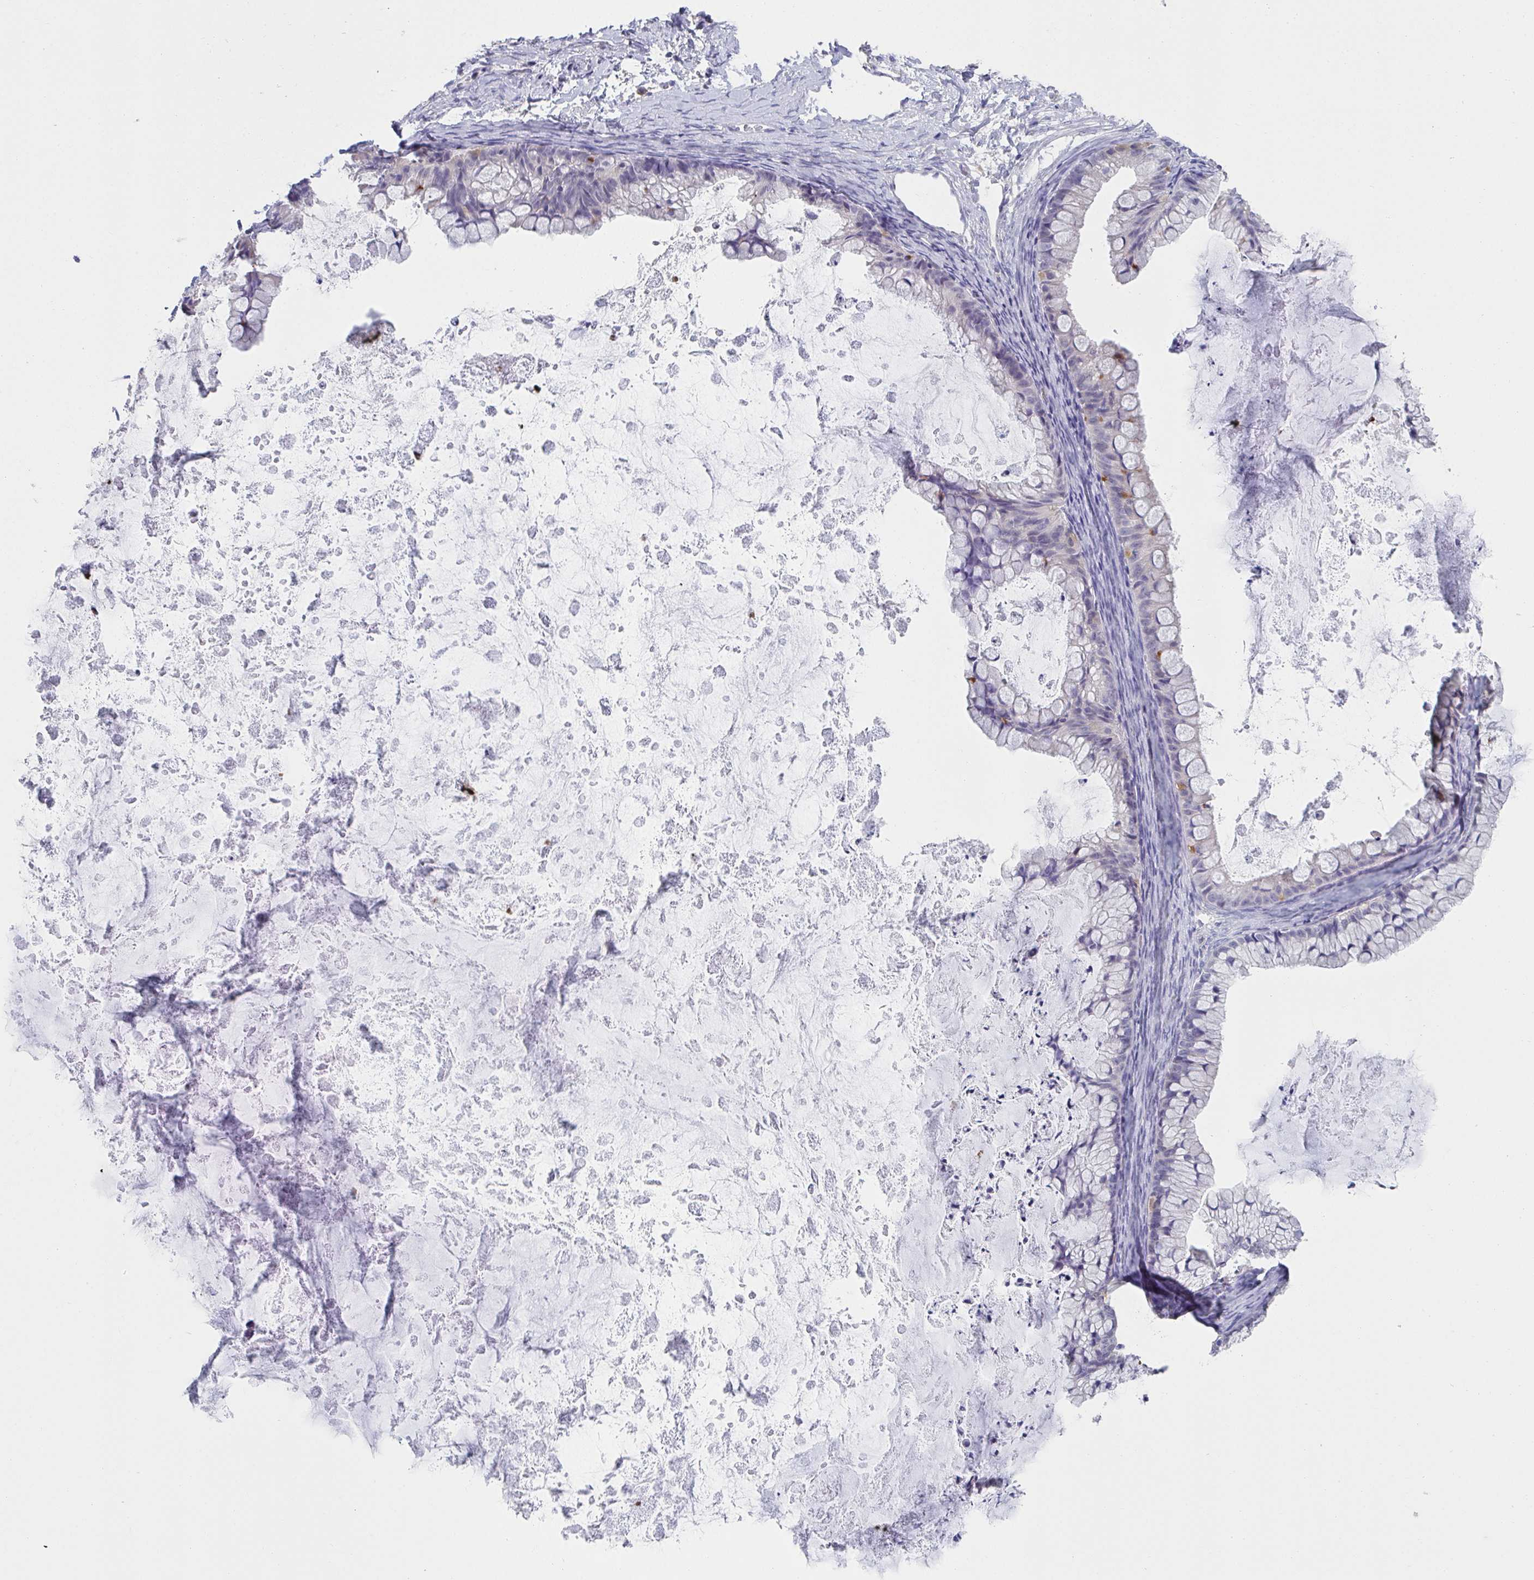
{"staining": {"intensity": "negative", "quantity": "none", "location": "none"}, "tissue": "ovarian cancer", "cell_type": "Tumor cells", "image_type": "cancer", "snomed": [{"axis": "morphology", "description": "Cystadenocarcinoma, mucinous, NOS"}, {"axis": "topography", "description": "Ovary"}], "caption": "Ovarian cancer stained for a protein using immunohistochemistry (IHC) displays no expression tumor cells.", "gene": "CXCR1", "patient": {"sex": "female", "age": 35}}